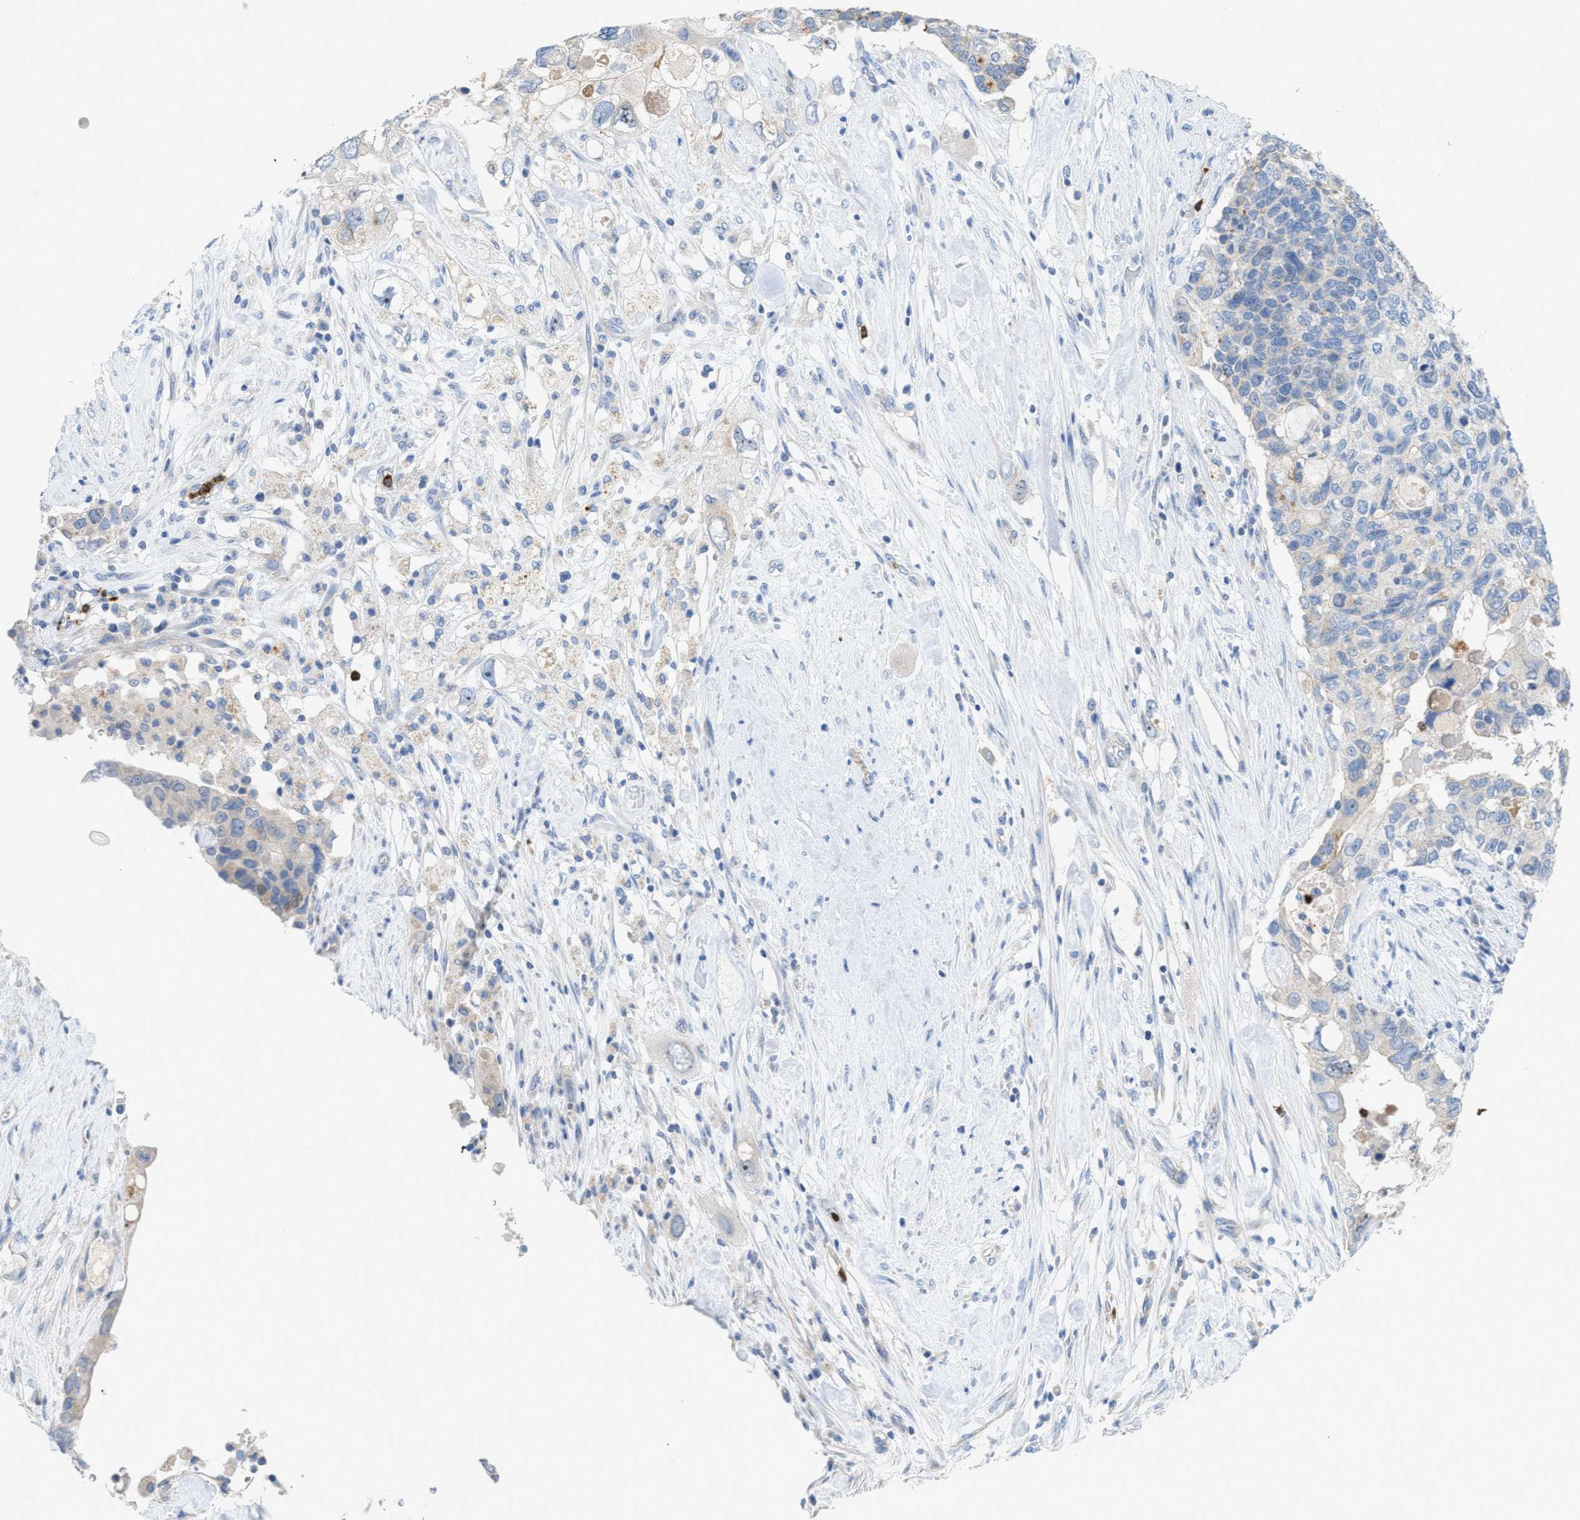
{"staining": {"intensity": "weak", "quantity": "<25%", "location": "cytoplasmic/membranous"}, "tissue": "pancreatic cancer", "cell_type": "Tumor cells", "image_type": "cancer", "snomed": [{"axis": "morphology", "description": "Adenocarcinoma, NOS"}, {"axis": "topography", "description": "Pancreas"}], "caption": "Human pancreatic cancer stained for a protein using IHC shows no staining in tumor cells.", "gene": "CMTM1", "patient": {"sex": "female", "age": 56}}